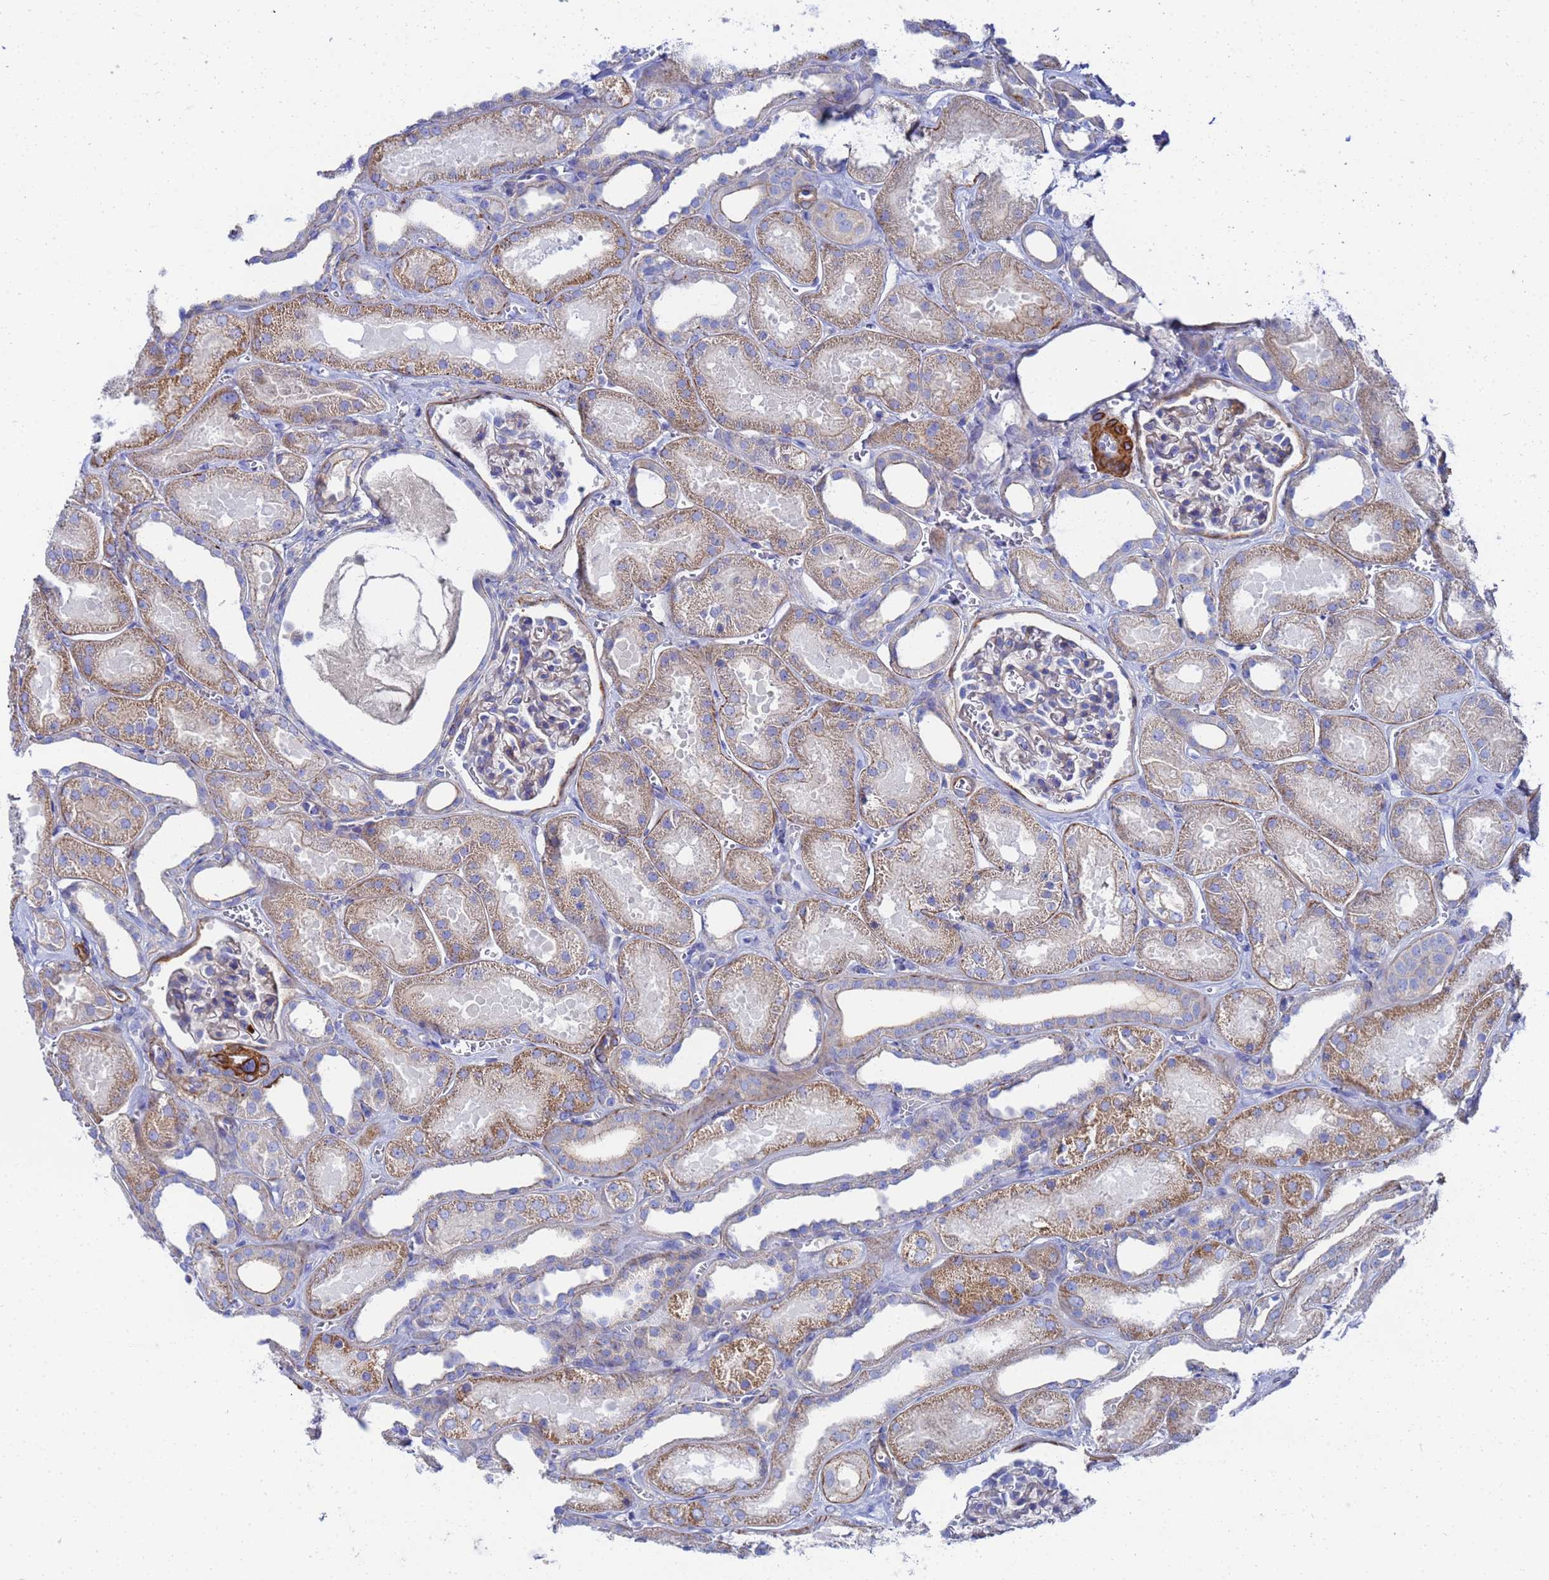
{"staining": {"intensity": "weak", "quantity": "<25%", "location": "cytoplasmic/membranous"}, "tissue": "kidney", "cell_type": "Cells in glomeruli", "image_type": "normal", "snomed": [{"axis": "morphology", "description": "Normal tissue, NOS"}, {"axis": "morphology", "description": "Adenocarcinoma, NOS"}, {"axis": "topography", "description": "Kidney"}], "caption": "IHC of normal kidney shows no staining in cells in glomeruli.", "gene": "RAB39A", "patient": {"sex": "female", "age": 68}}